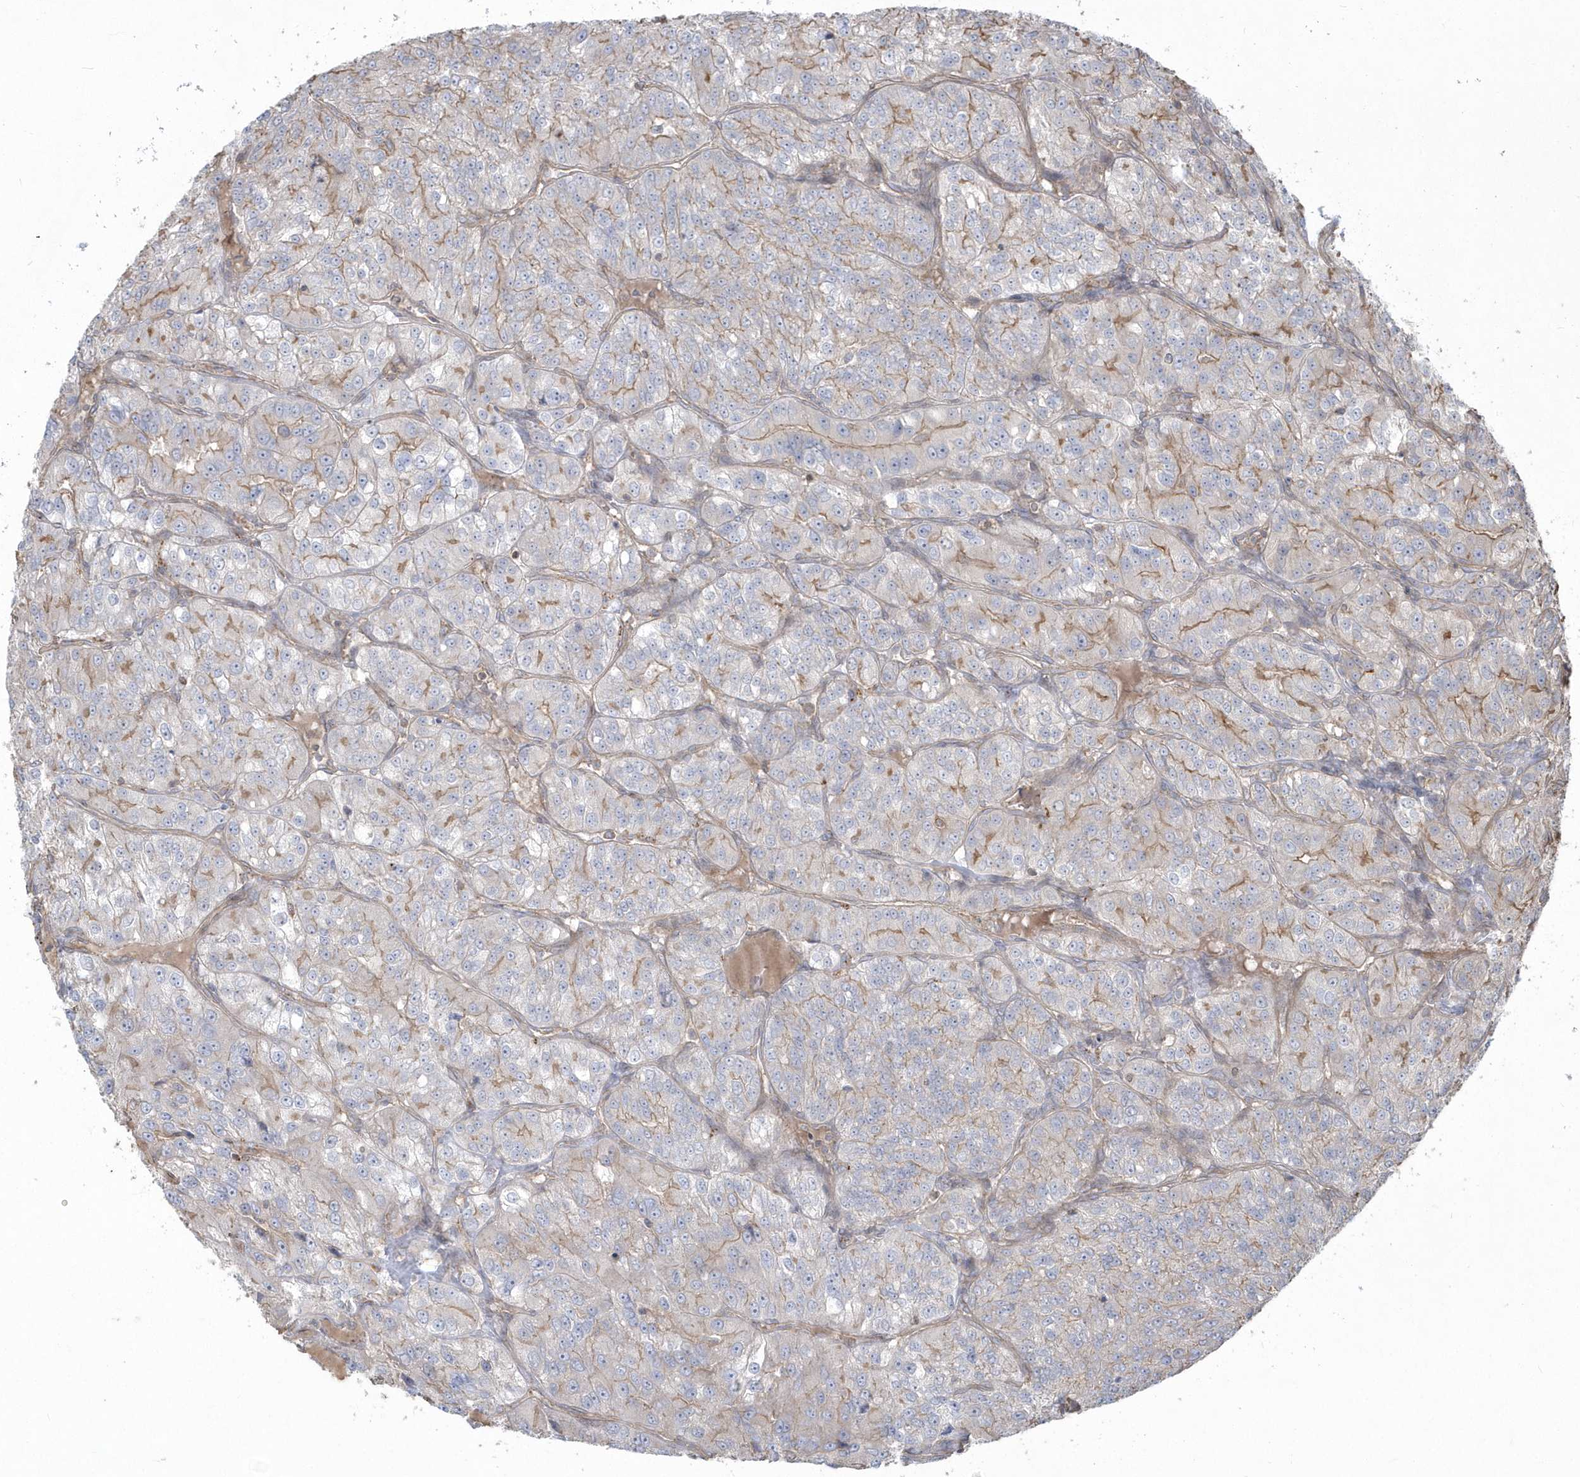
{"staining": {"intensity": "weak", "quantity": "25%-75%", "location": "cytoplasmic/membranous"}, "tissue": "renal cancer", "cell_type": "Tumor cells", "image_type": "cancer", "snomed": [{"axis": "morphology", "description": "Adenocarcinoma, NOS"}, {"axis": "topography", "description": "Kidney"}], "caption": "A photomicrograph of human renal cancer stained for a protein reveals weak cytoplasmic/membranous brown staining in tumor cells. (Stains: DAB in brown, nuclei in blue, Microscopy: brightfield microscopy at high magnification).", "gene": "ARMC8", "patient": {"sex": "female", "age": 63}}